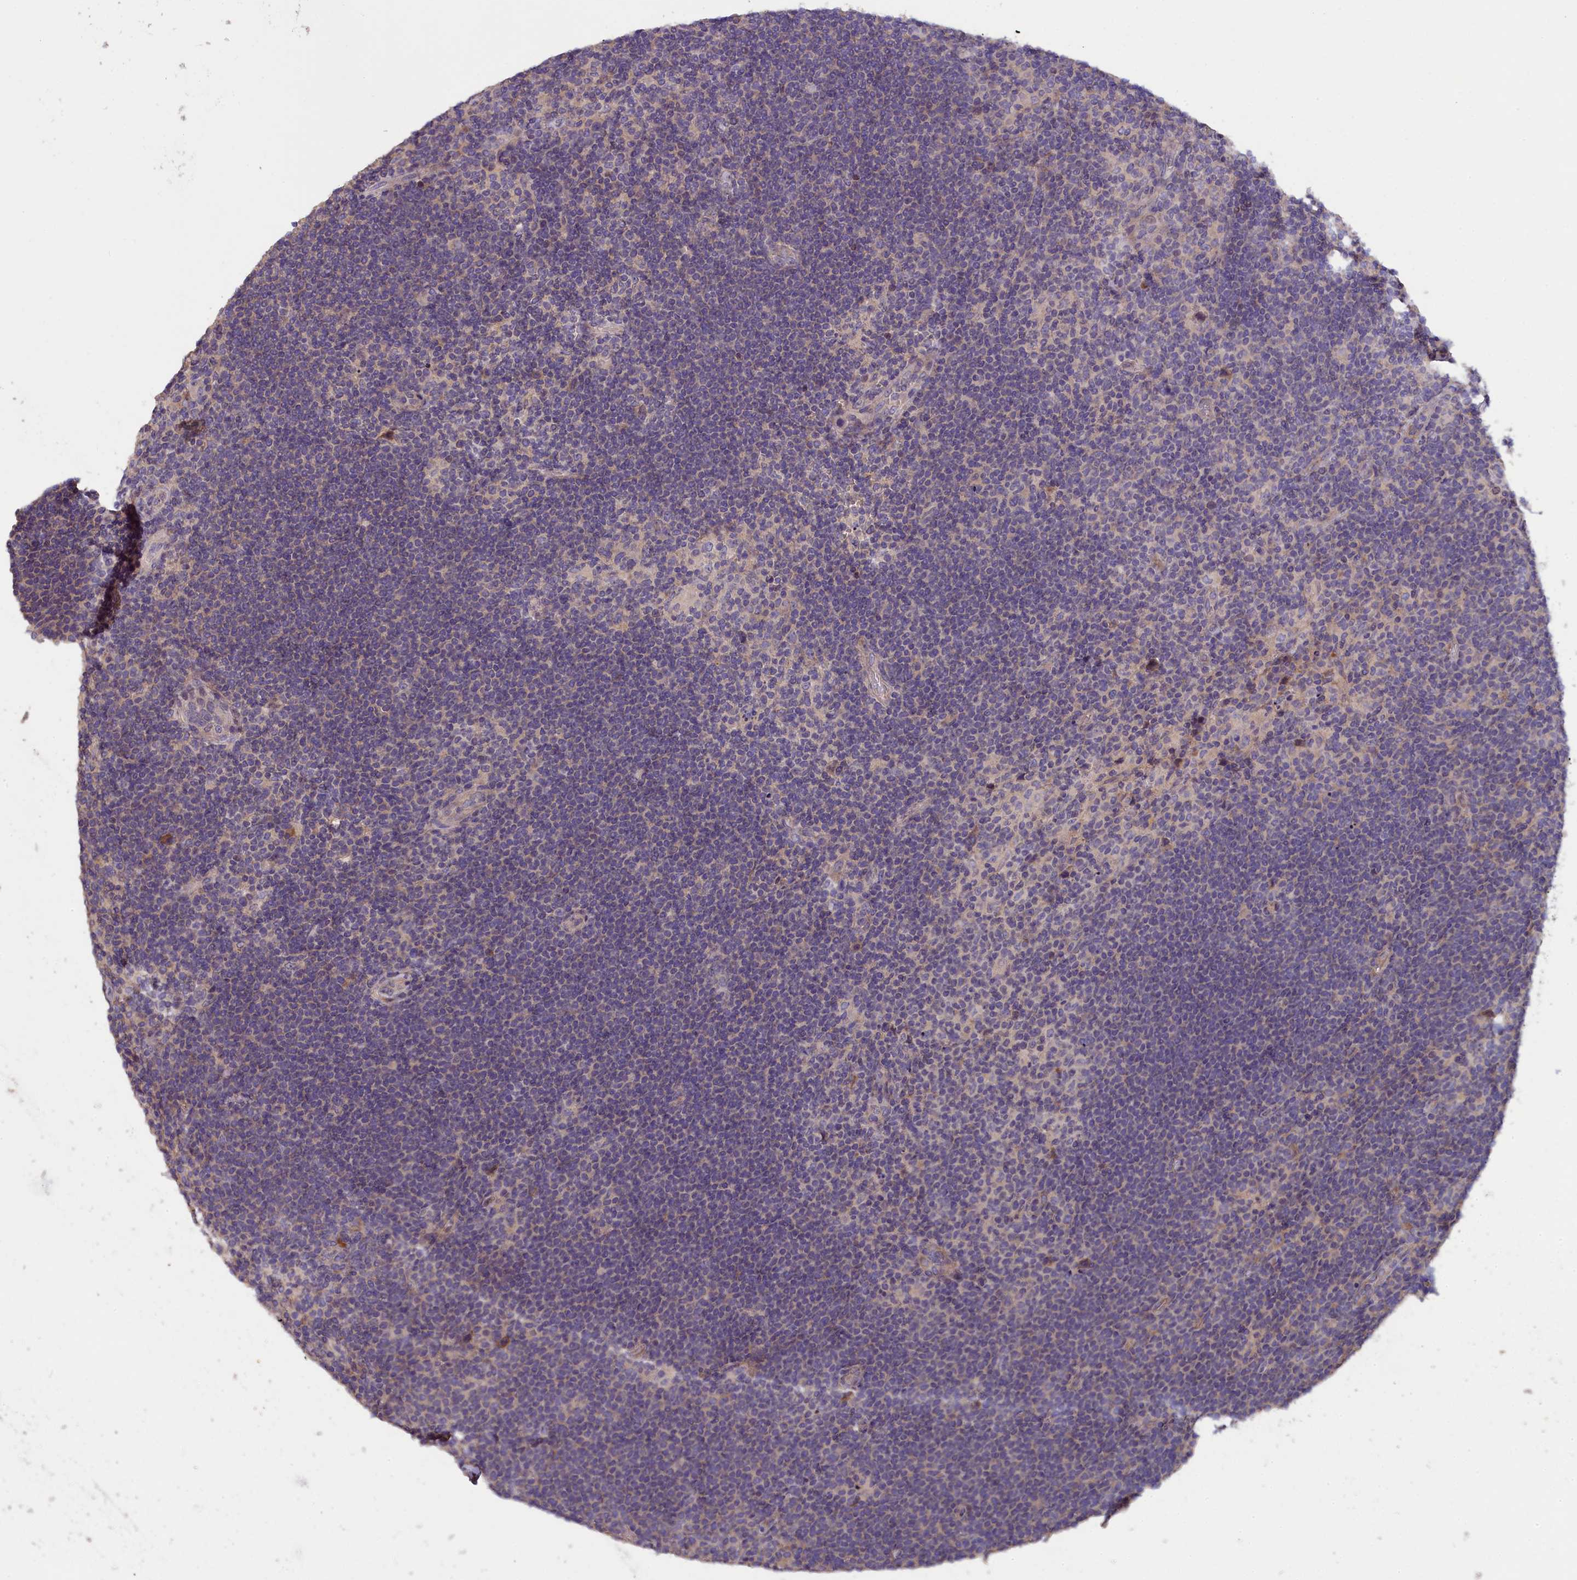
{"staining": {"intensity": "negative", "quantity": "none", "location": "none"}, "tissue": "lymphoma", "cell_type": "Tumor cells", "image_type": "cancer", "snomed": [{"axis": "morphology", "description": "Hodgkin's disease, NOS"}, {"axis": "topography", "description": "Lymph node"}], "caption": "Micrograph shows no protein expression in tumor cells of lymphoma tissue.", "gene": "NUDT6", "patient": {"sex": "female", "age": 57}}